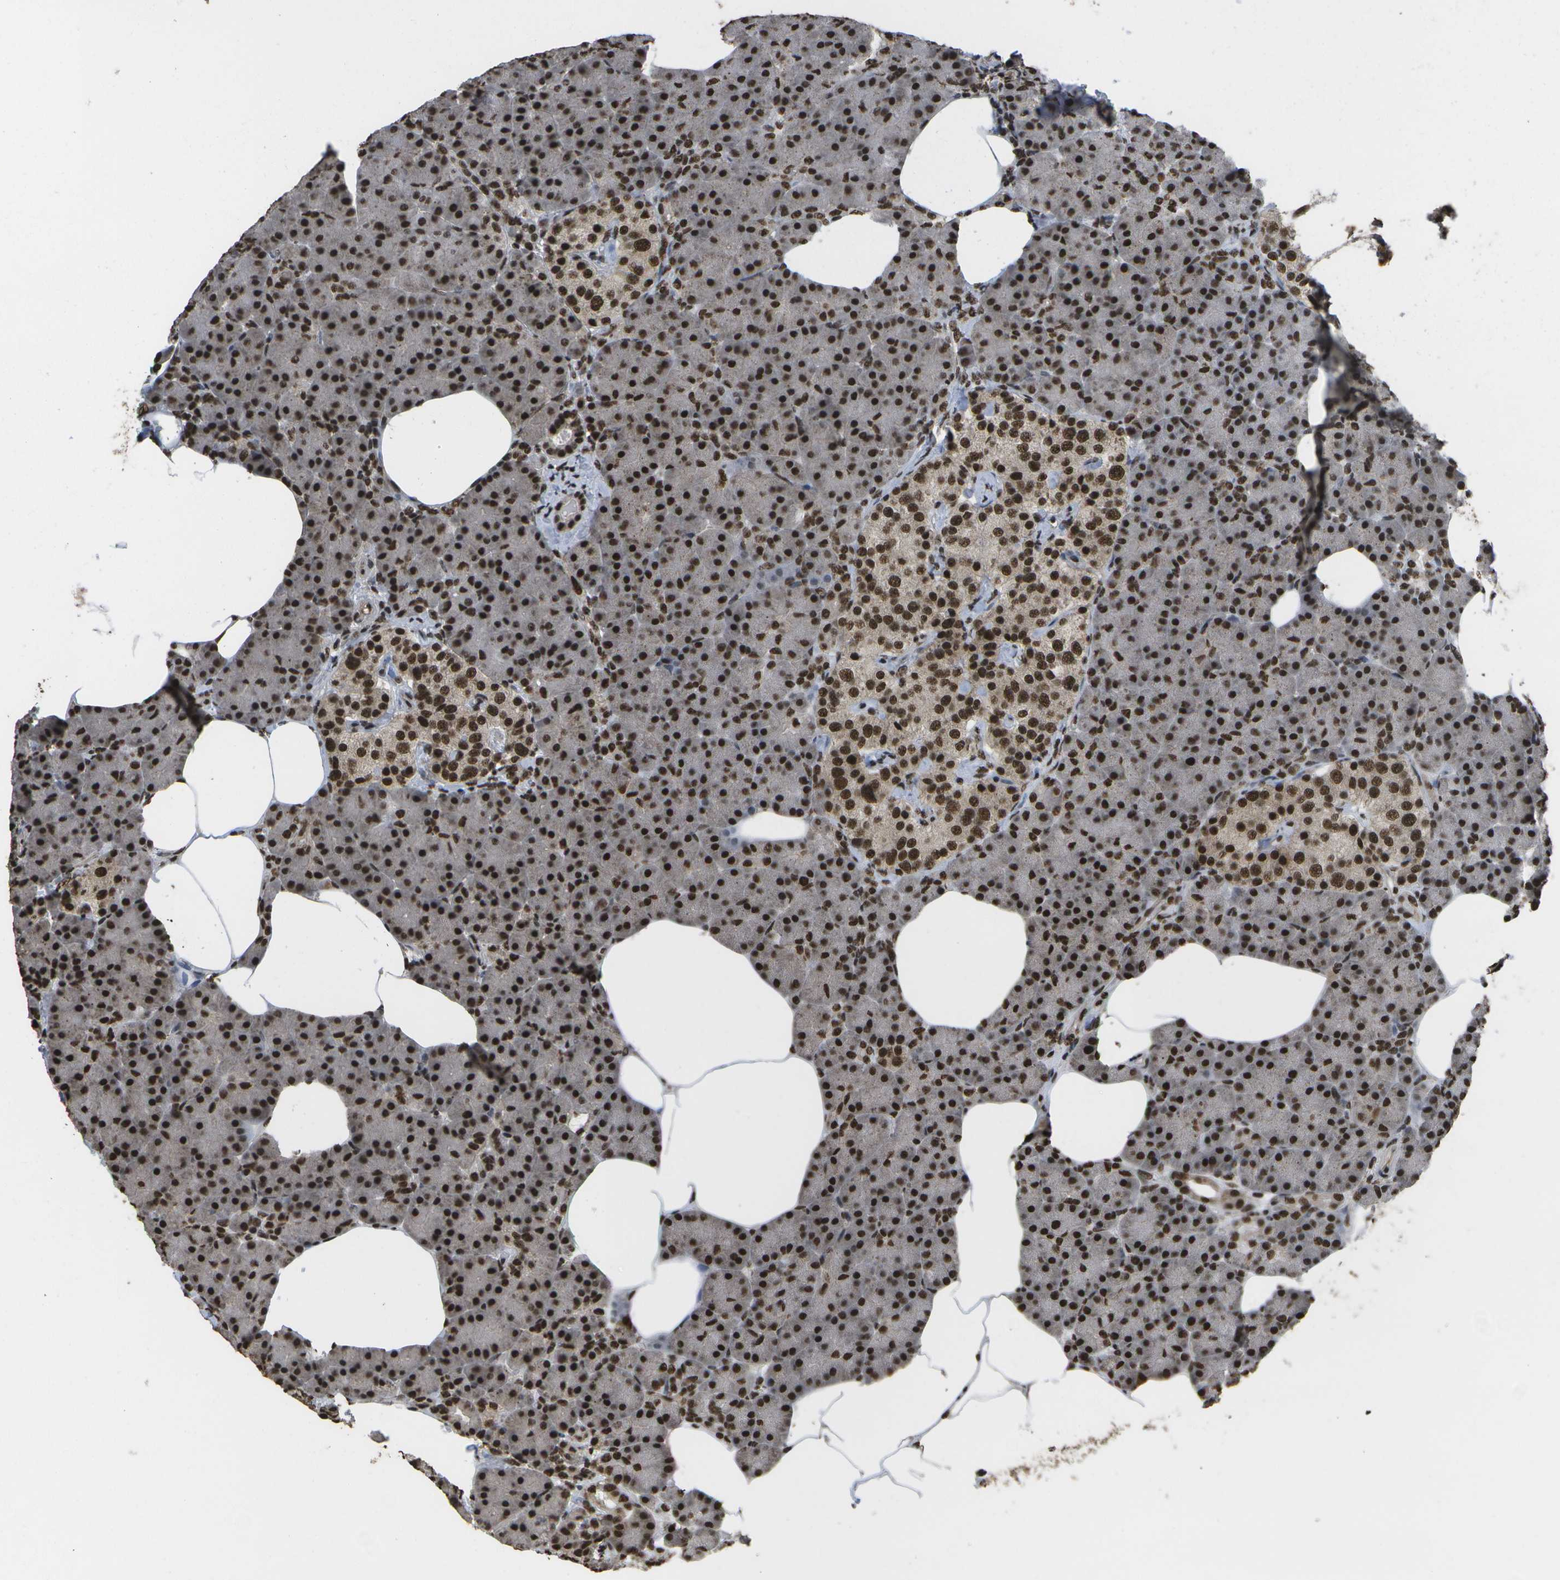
{"staining": {"intensity": "strong", "quantity": ">75%", "location": "nuclear"}, "tissue": "pancreas", "cell_type": "Exocrine glandular cells", "image_type": "normal", "snomed": [{"axis": "morphology", "description": "Normal tissue, NOS"}, {"axis": "topography", "description": "Pancreas"}], "caption": "This micrograph reveals immunohistochemistry (IHC) staining of normal pancreas, with high strong nuclear staining in approximately >75% of exocrine glandular cells.", "gene": "SPEN", "patient": {"sex": "female", "age": 70}}